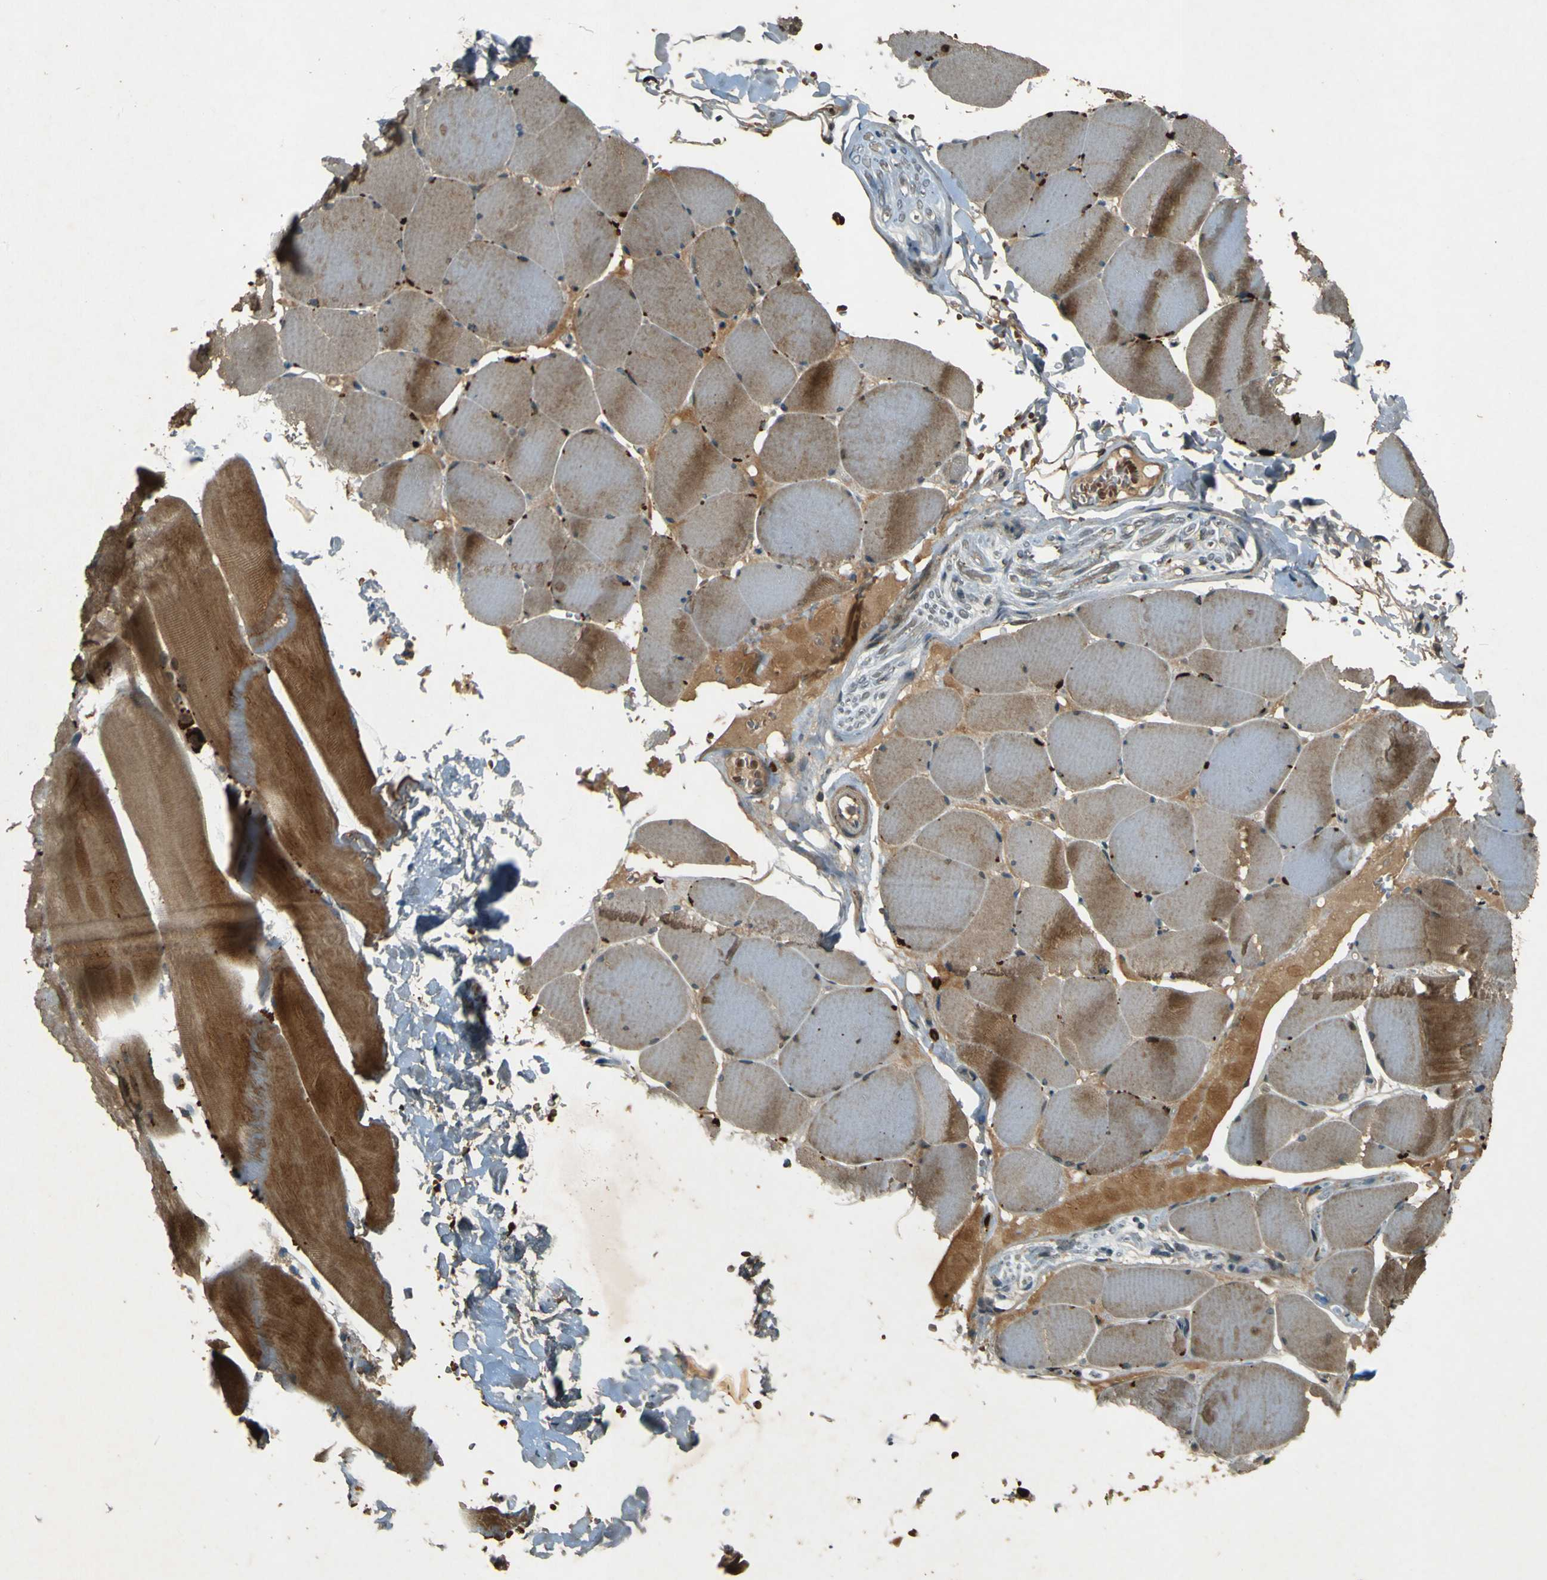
{"staining": {"intensity": "moderate", "quantity": ">75%", "location": "cytoplasmic/membranous"}, "tissue": "skeletal muscle", "cell_type": "Myocytes", "image_type": "normal", "snomed": [{"axis": "morphology", "description": "Normal tissue, NOS"}, {"axis": "topography", "description": "Skin"}, {"axis": "topography", "description": "Skeletal muscle"}], "caption": "Protein staining of unremarkable skeletal muscle demonstrates moderate cytoplasmic/membranous expression in about >75% of myocytes. The staining was performed using DAB, with brown indicating positive protein expression. Nuclei are stained blue with hematoxylin.", "gene": "MPDZ", "patient": {"sex": "male", "age": 83}}